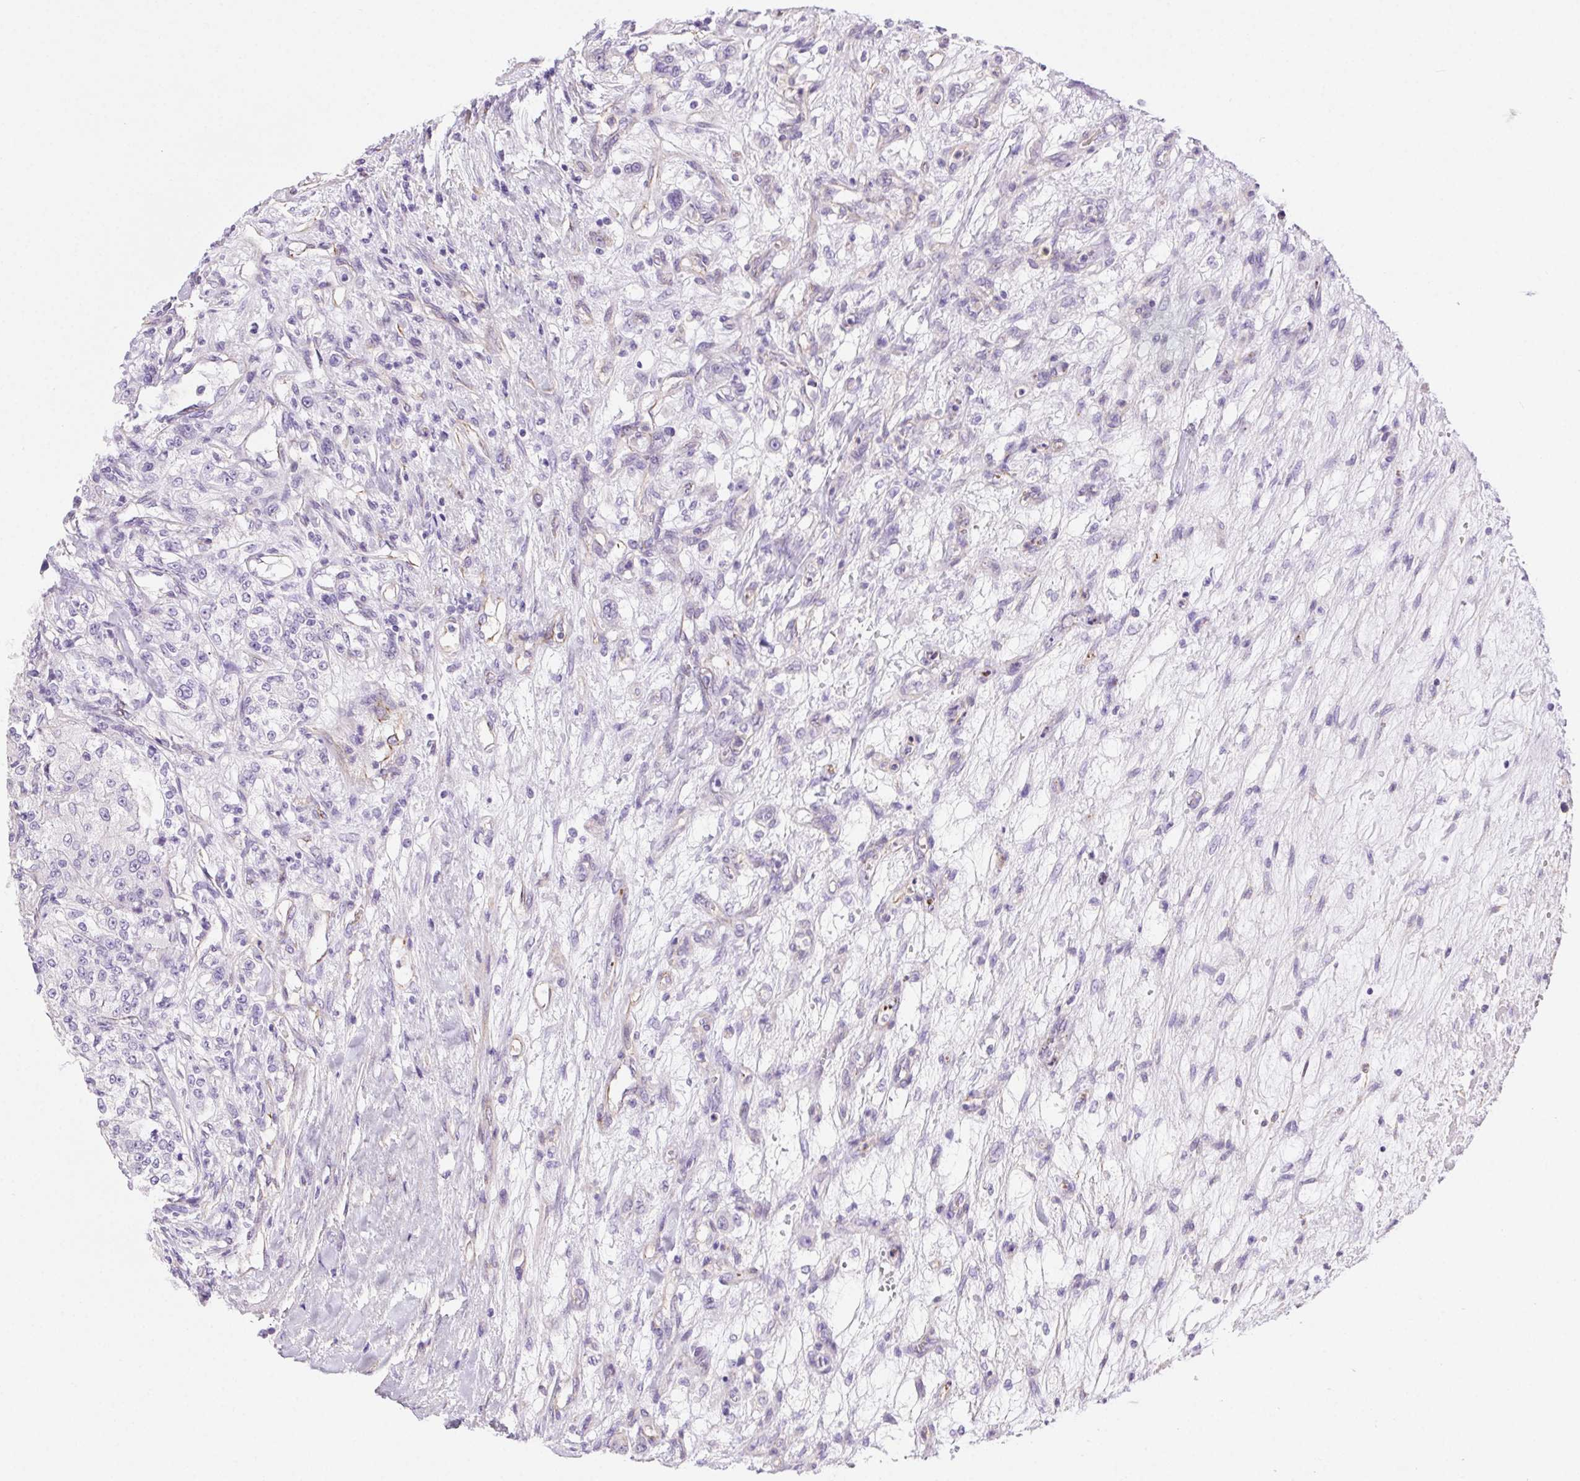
{"staining": {"intensity": "negative", "quantity": "none", "location": "none"}, "tissue": "renal cancer", "cell_type": "Tumor cells", "image_type": "cancer", "snomed": [{"axis": "morphology", "description": "Adenocarcinoma, NOS"}, {"axis": "topography", "description": "Kidney"}], "caption": "Immunohistochemistry (IHC) micrograph of neoplastic tissue: human renal cancer (adenocarcinoma) stained with DAB exhibits no significant protein positivity in tumor cells. (DAB (3,3'-diaminobenzidine) IHC, high magnification).", "gene": "SHCBP1L", "patient": {"sex": "female", "age": 63}}